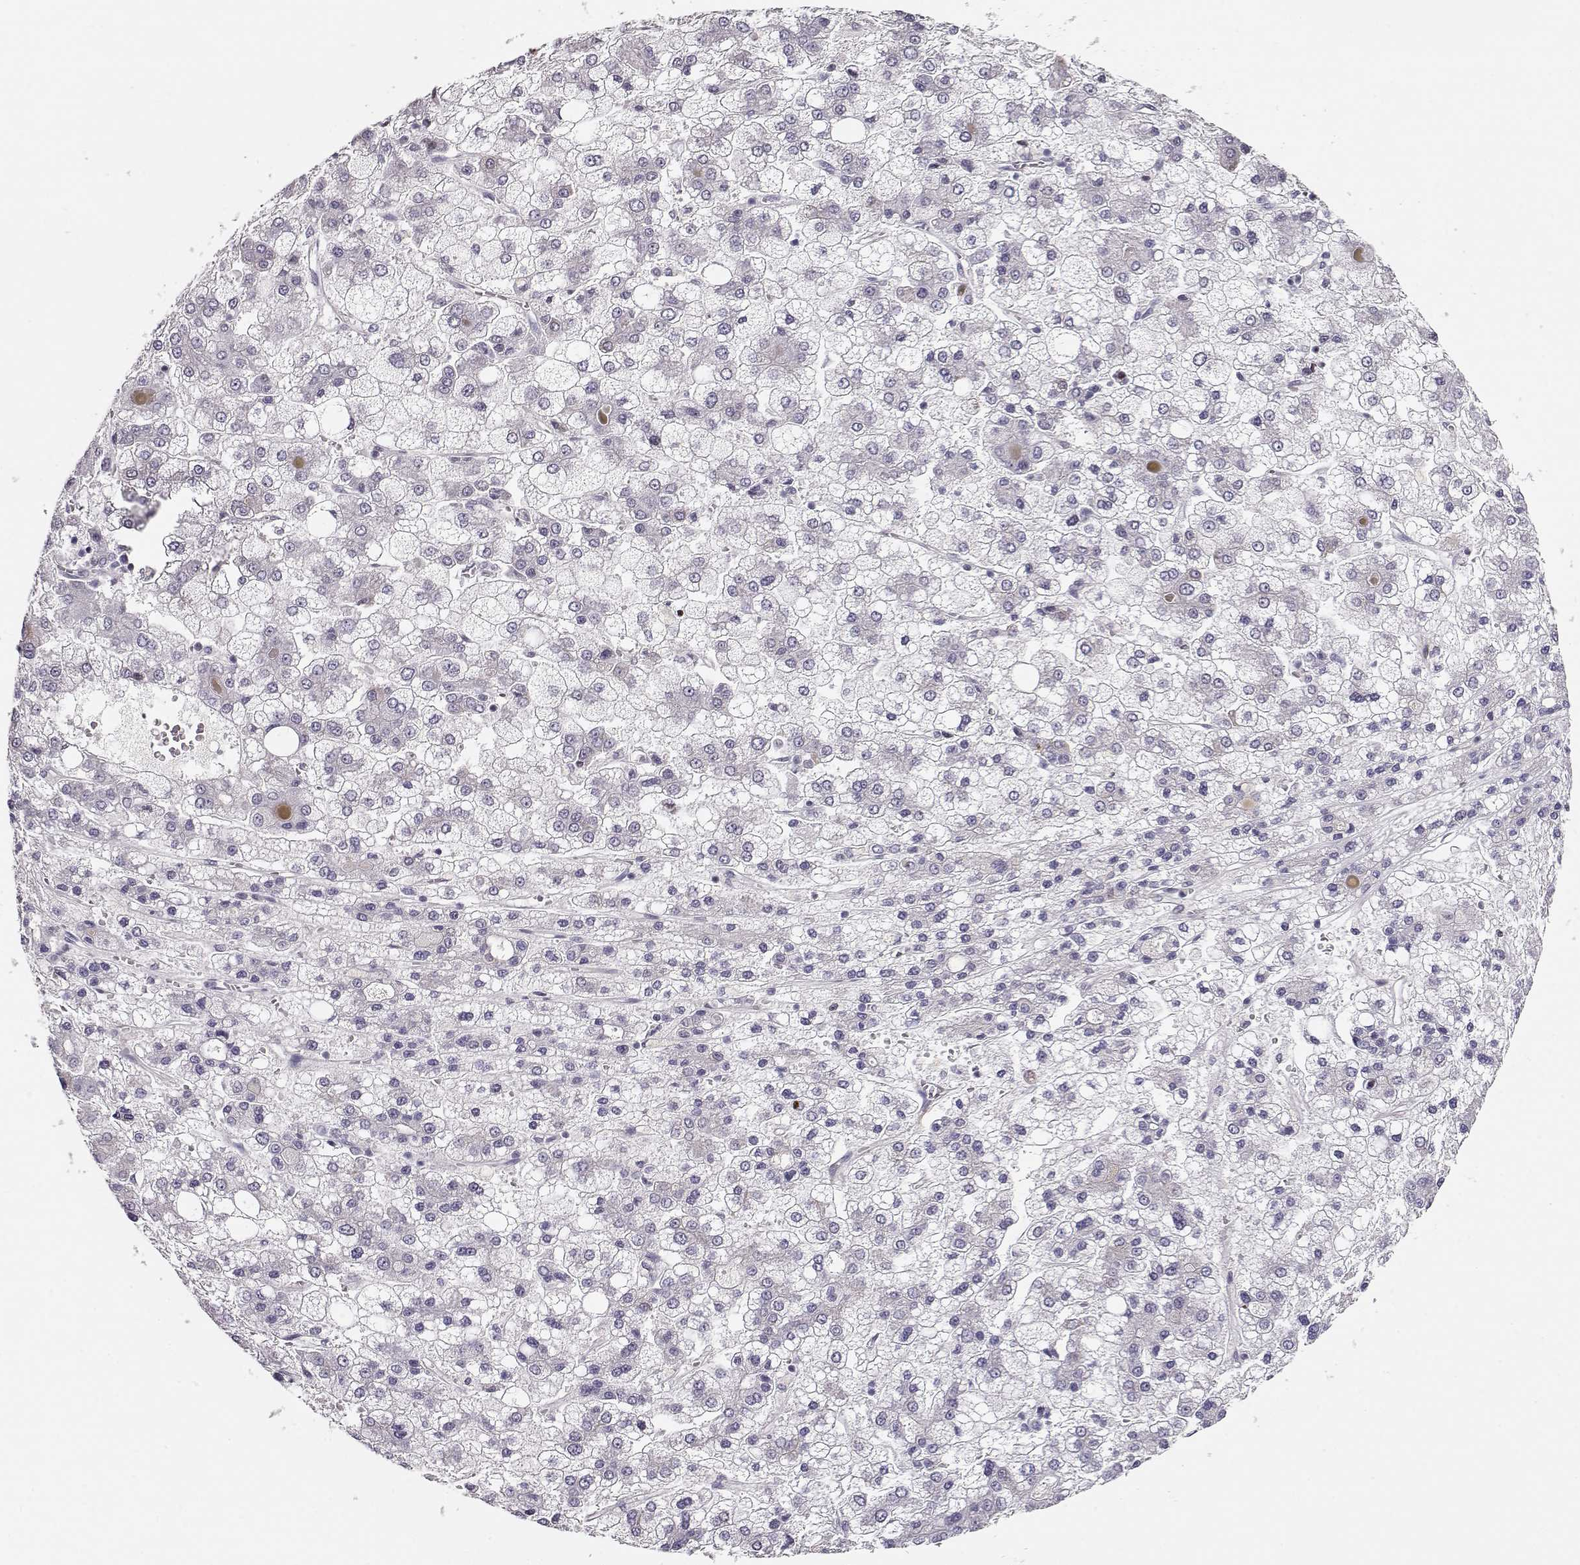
{"staining": {"intensity": "negative", "quantity": "none", "location": "none"}, "tissue": "liver cancer", "cell_type": "Tumor cells", "image_type": "cancer", "snomed": [{"axis": "morphology", "description": "Carcinoma, Hepatocellular, NOS"}, {"axis": "topography", "description": "Liver"}], "caption": "Tumor cells are negative for brown protein staining in liver cancer (hepatocellular carcinoma). (Stains: DAB (3,3'-diaminobenzidine) immunohistochemistry with hematoxylin counter stain, Microscopy: brightfield microscopy at high magnification).", "gene": "CRX", "patient": {"sex": "male", "age": 73}}